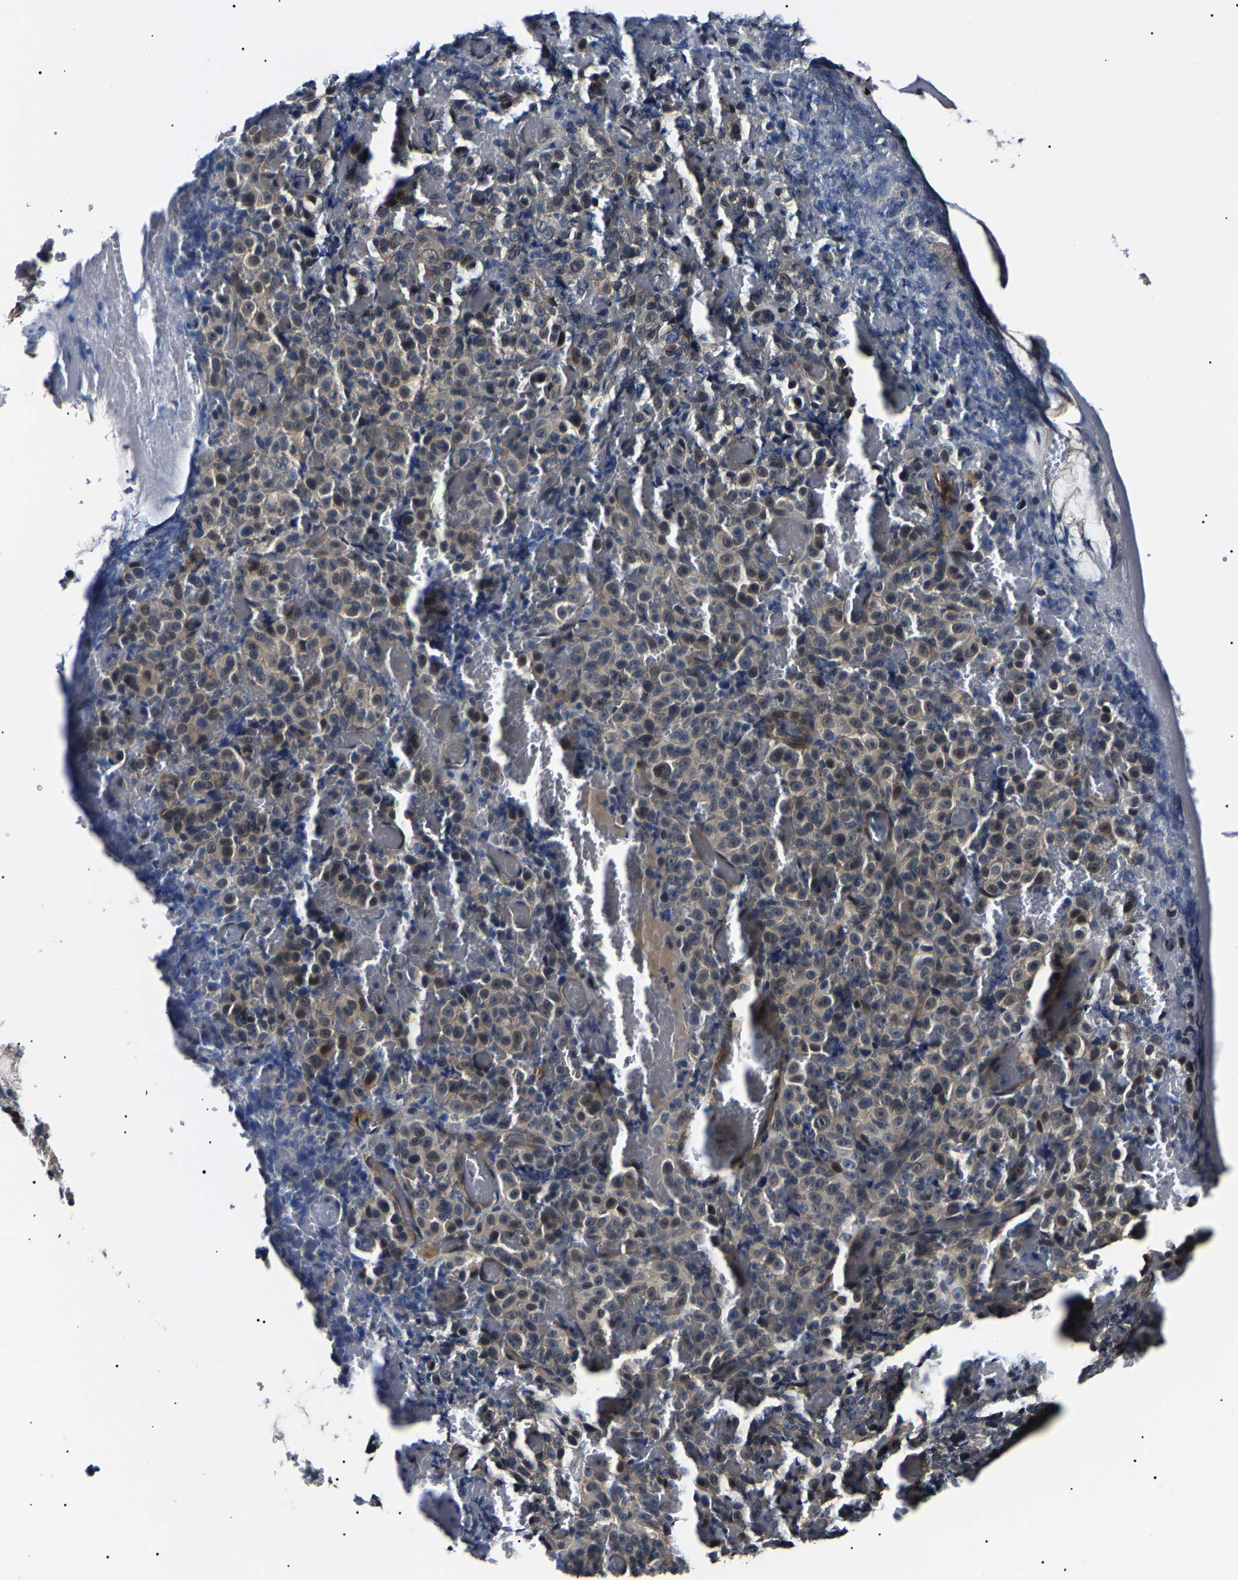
{"staining": {"intensity": "weak", "quantity": "<25%", "location": "nuclear"}, "tissue": "melanoma", "cell_type": "Tumor cells", "image_type": "cancer", "snomed": [{"axis": "morphology", "description": "Malignant melanoma, NOS"}, {"axis": "topography", "description": "Rectum"}], "caption": "Immunohistochemistry (IHC) histopathology image of melanoma stained for a protein (brown), which displays no staining in tumor cells.", "gene": "KLHL42", "patient": {"sex": "female", "age": 81}}